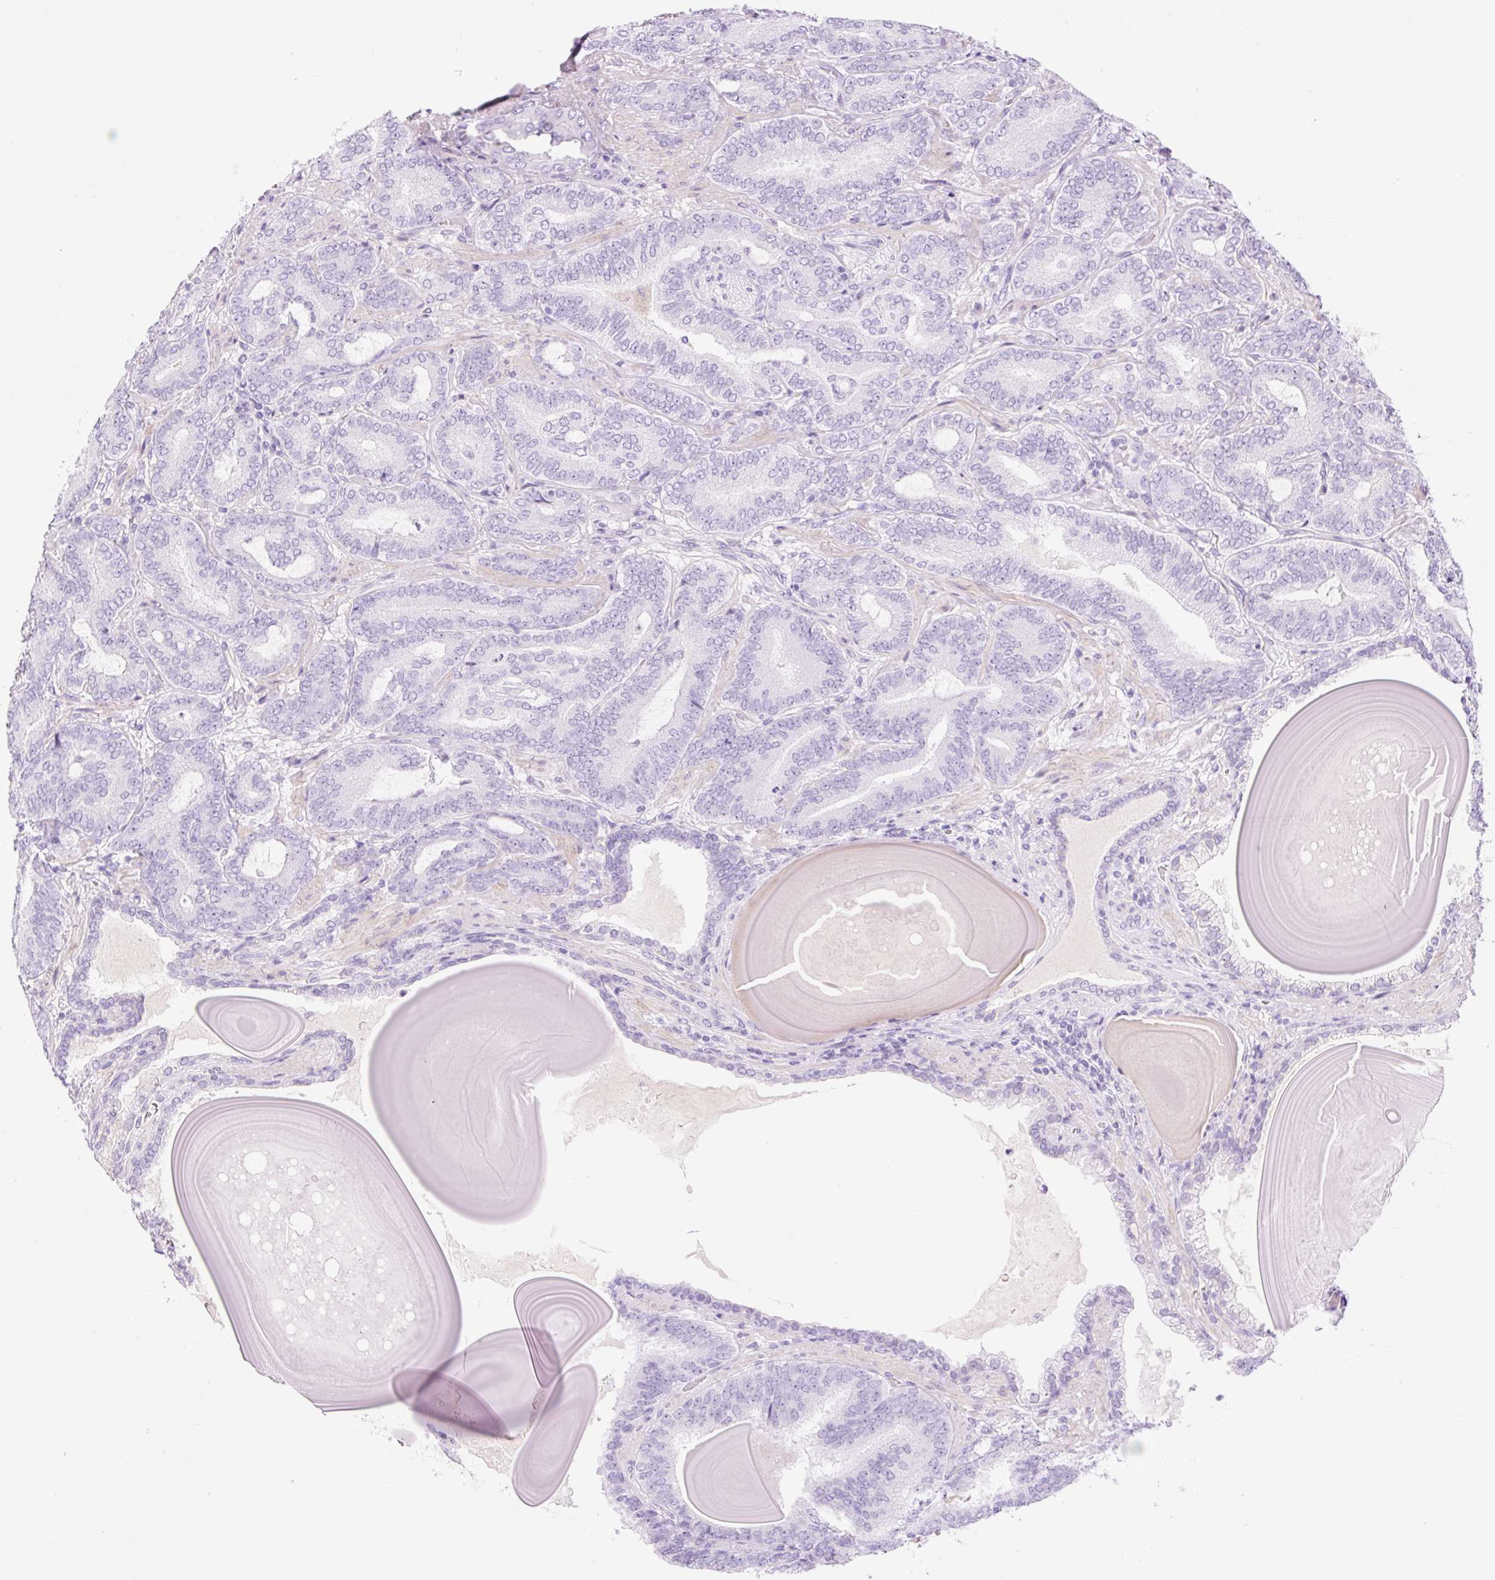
{"staining": {"intensity": "negative", "quantity": "none", "location": "none"}, "tissue": "prostate cancer", "cell_type": "Tumor cells", "image_type": "cancer", "snomed": [{"axis": "morphology", "description": "Adenocarcinoma, High grade"}, {"axis": "topography", "description": "Prostate"}], "caption": "This is a image of immunohistochemistry (IHC) staining of prostate adenocarcinoma (high-grade), which shows no positivity in tumor cells.", "gene": "PALM3", "patient": {"sex": "male", "age": 62}}